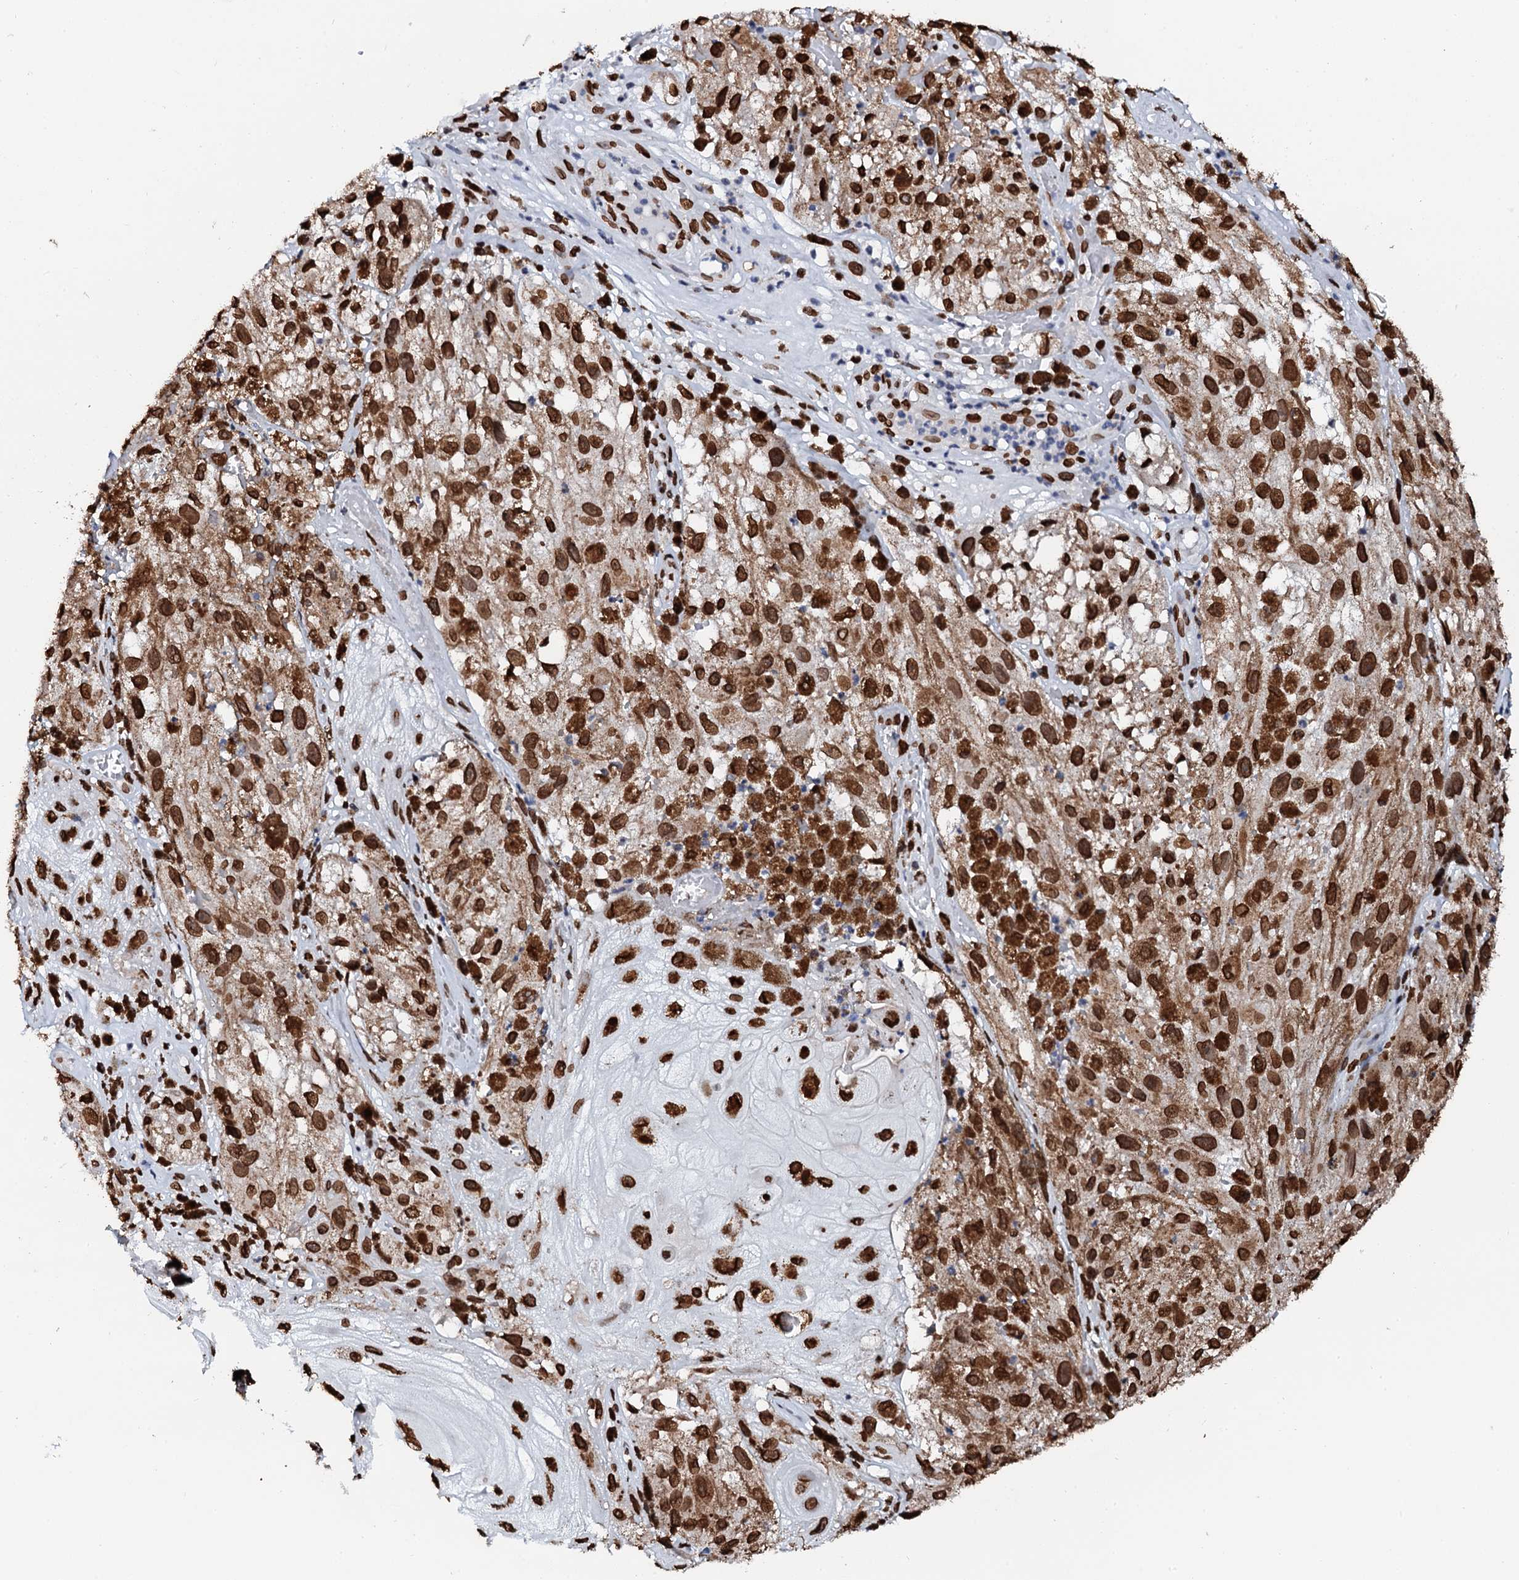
{"staining": {"intensity": "strong", "quantity": ">75%", "location": "nuclear"}, "tissue": "melanoma", "cell_type": "Tumor cells", "image_type": "cancer", "snomed": [{"axis": "morphology", "description": "Malignant melanoma, NOS"}, {"axis": "topography", "description": "Skin"}], "caption": "Strong nuclear protein staining is seen in approximately >75% of tumor cells in melanoma. (Brightfield microscopy of DAB IHC at high magnification).", "gene": "KATNAL2", "patient": {"sex": "male", "age": 88}}